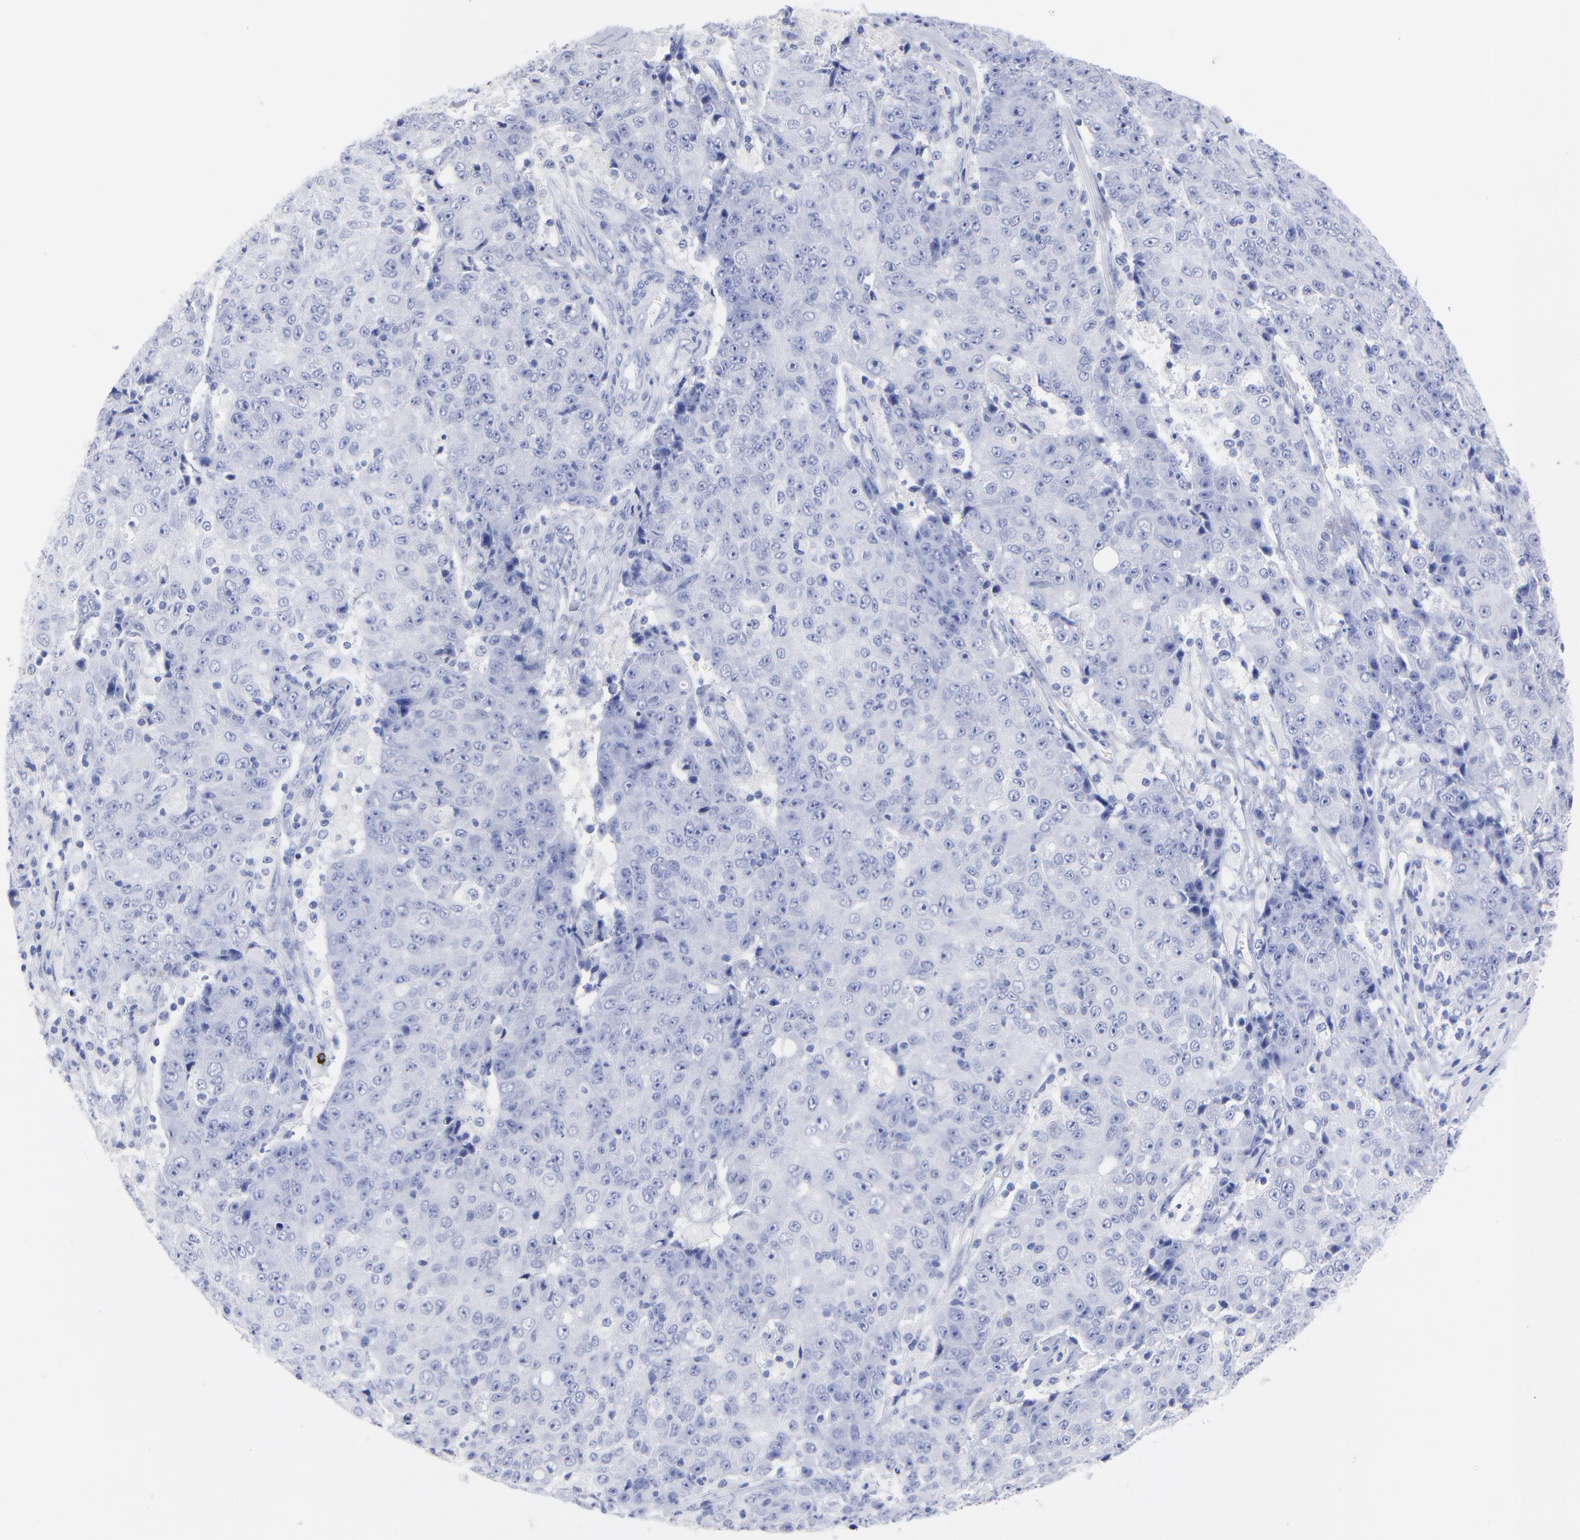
{"staining": {"intensity": "negative", "quantity": "none", "location": "none"}, "tissue": "ovarian cancer", "cell_type": "Tumor cells", "image_type": "cancer", "snomed": [{"axis": "morphology", "description": "Carcinoma, endometroid"}, {"axis": "topography", "description": "Ovary"}], "caption": "Image shows no protein expression in tumor cells of endometroid carcinoma (ovarian) tissue.", "gene": "ACY1", "patient": {"sex": "female", "age": 42}}